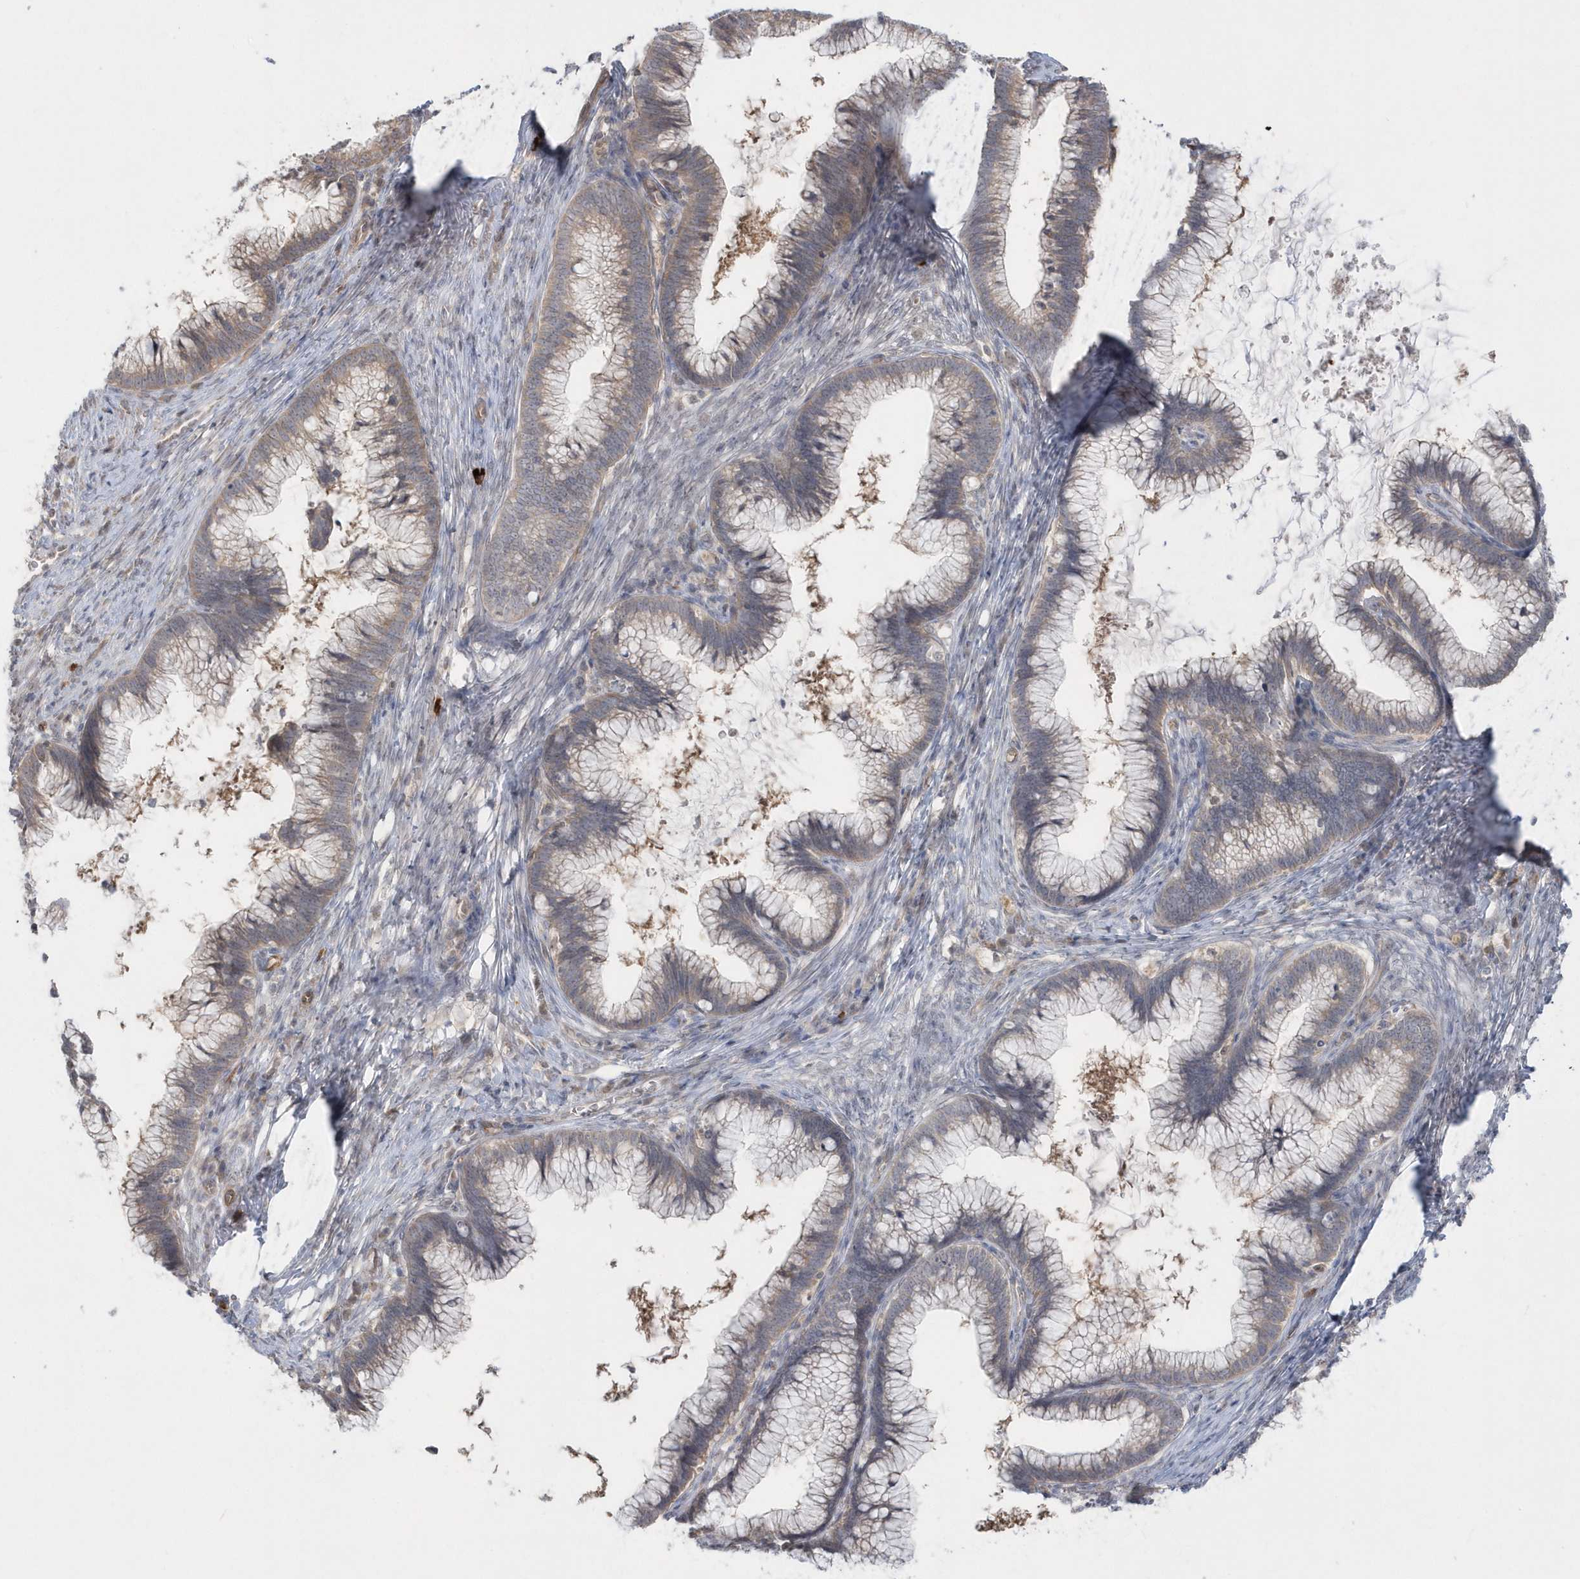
{"staining": {"intensity": "weak", "quantity": "25%-75%", "location": "cytoplasmic/membranous"}, "tissue": "cervical cancer", "cell_type": "Tumor cells", "image_type": "cancer", "snomed": [{"axis": "morphology", "description": "Adenocarcinoma, NOS"}, {"axis": "topography", "description": "Cervix"}], "caption": "Immunohistochemistry staining of cervical adenocarcinoma, which exhibits low levels of weak cytoplasmic/membranous positivity in about 25%-75% of tumor cells indicating weak cytoplasmic/membranous protein expression. The staining was performed using DAB (brown) for protein detection and nuclei were counterstained in hematoxylin (blue).", "gene": "DHX57", "patient": {"sex": "female", "age": 36}}